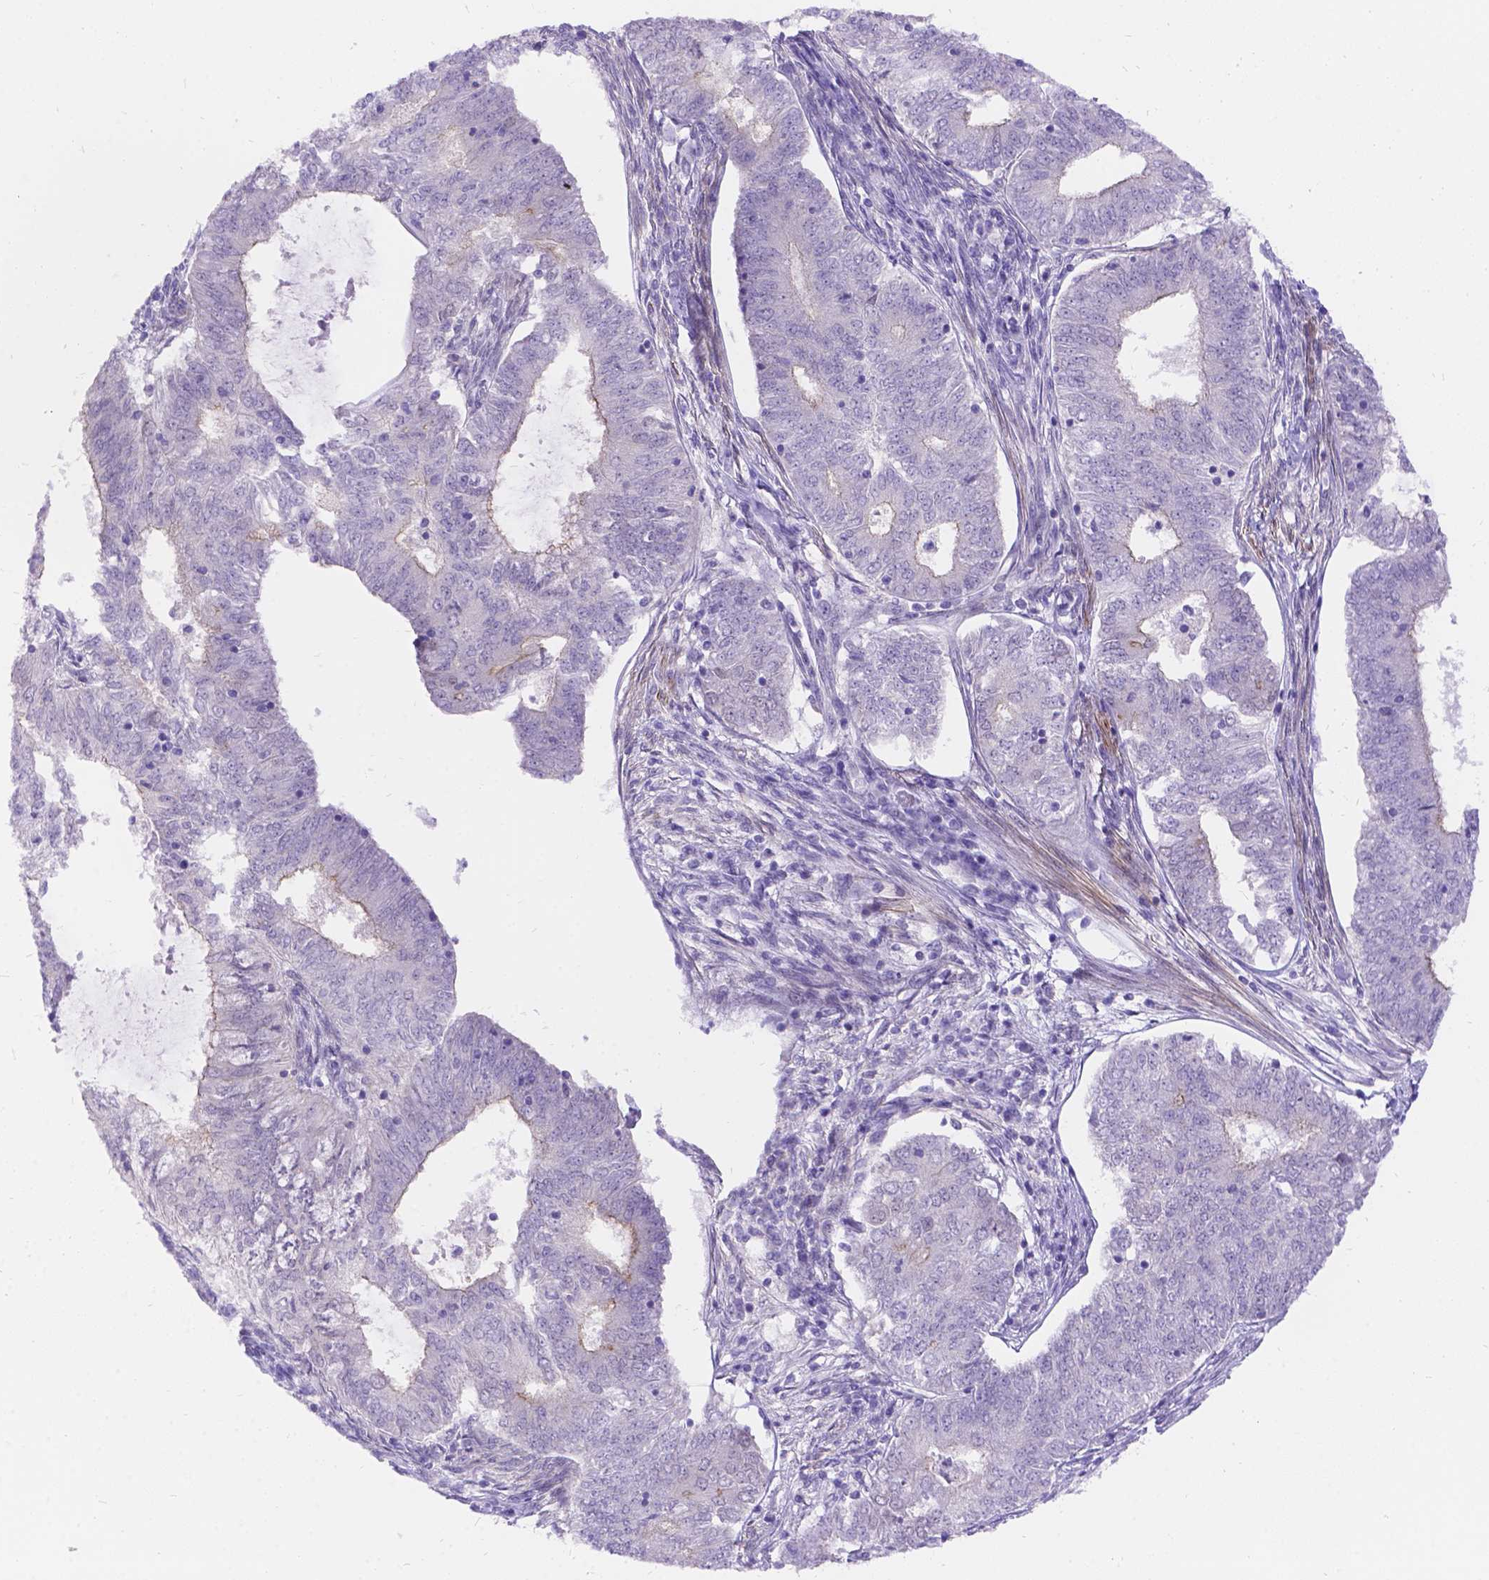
{"staining": {"intensity": "weak", "quantity": "<25%", "location": "cytoplasmic/membranous"}, "tissue": "endometrial cancer", "cell_type": "Tumor cells", "image_type": "cancer", "snomed": [{"axis": "morphology", "description": "Adenocarcinoma, NOS"}, {"axis": "topography", "description": "Endometrium"}], "caption": "DAB (3,3'-diaminobenzidine) immunohistochemical staining of human endometrial cancer (adenocarcinoma) exhibits no significant staining in tumor cells. (DAB immunohistochemistry (IHC) visualized using brightfield microscopy, high magnification).", "gene": "PALS1", "patient": {"sex": "female", "age": 62}}